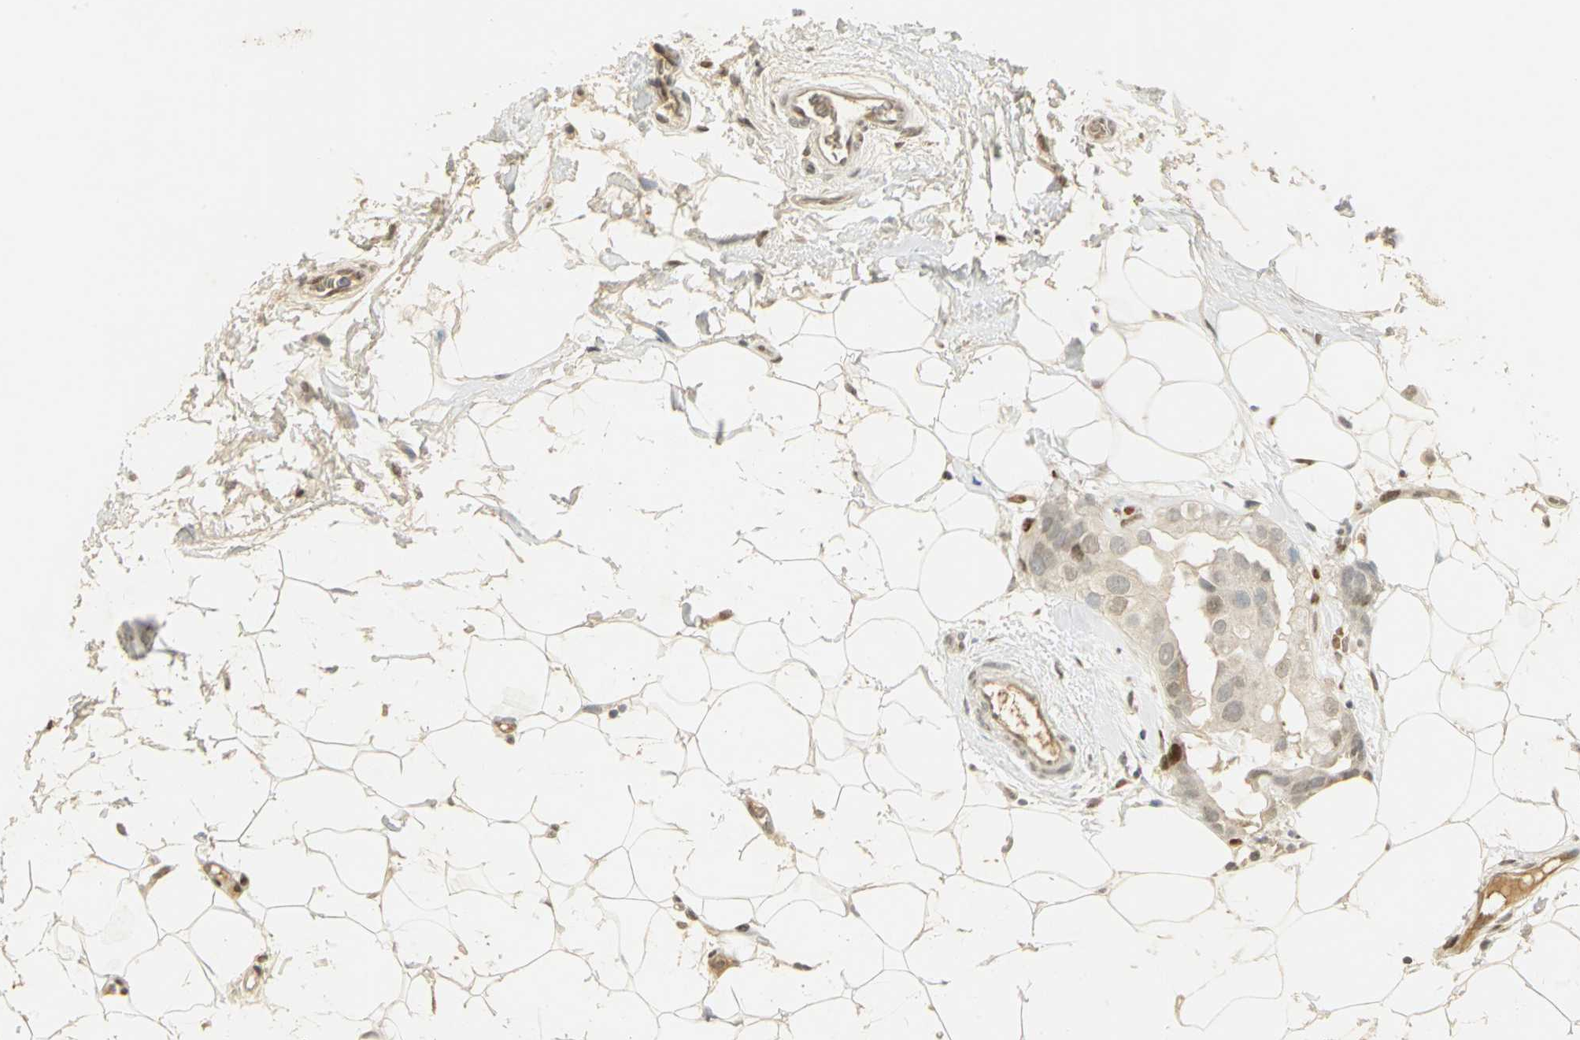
{"staining": {"intensity": "weak", "quantity": "25%-75%", "location": "nuclear"}, "tissue": "breast cancer", "cell_type": "Tumor cells", "image_type": "cancer", "snomed": [{"axis": "morphology", "description": "Duct carcinoma"}, {"axis": "topography", "description": "Breast"}], "caption": "Approximately 25%-75% of tumor cells in human infiltrating ductal carcinoma (breast) reveal weak nuclear protein staining as visualized by brown immunohistochemical staining.", "gene": "AK6", "patient": {"sex": "female", "age": 40}}